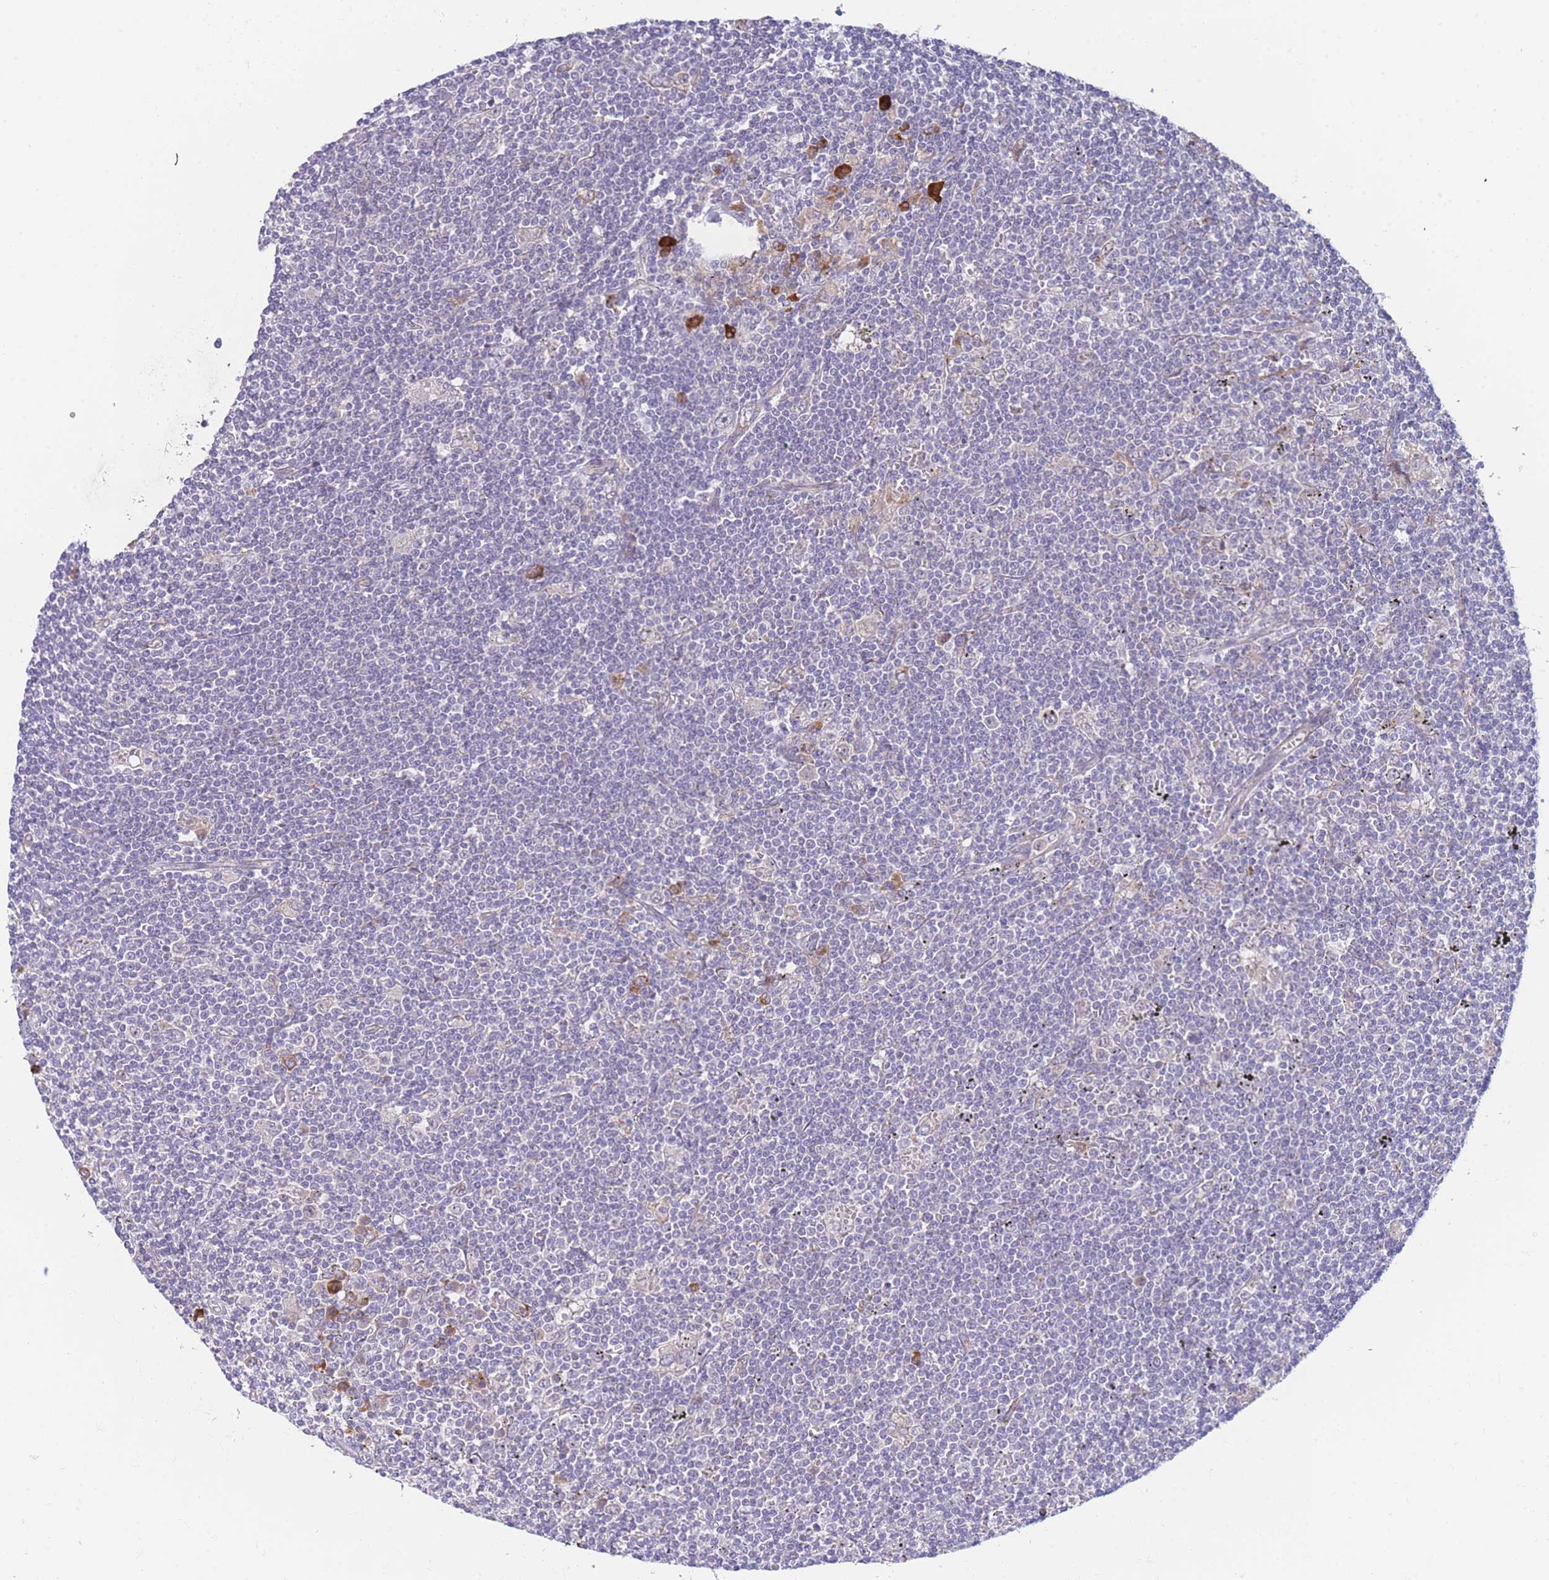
{"staining": {"intensity": "negative", "quantity": "none", "location": "none"}, "tissue": "lymphoma", "cell_type": "Tumor cells", "image_type": "cancer", "snomed": [{"axis": "morphology", "description": "Malignant lymphoma, non-Hodgkin's type, Low grade"}, {"axis": "topography", "description": "Spleen"}], "caption": "Immunohistochemical staining of low-grade malignant lymphoma, non-Hodgkin's type reveals no significant positivity in tumor cells.", "gene": "ZNF510", "patient": {"sex": "male", "age": 76}}